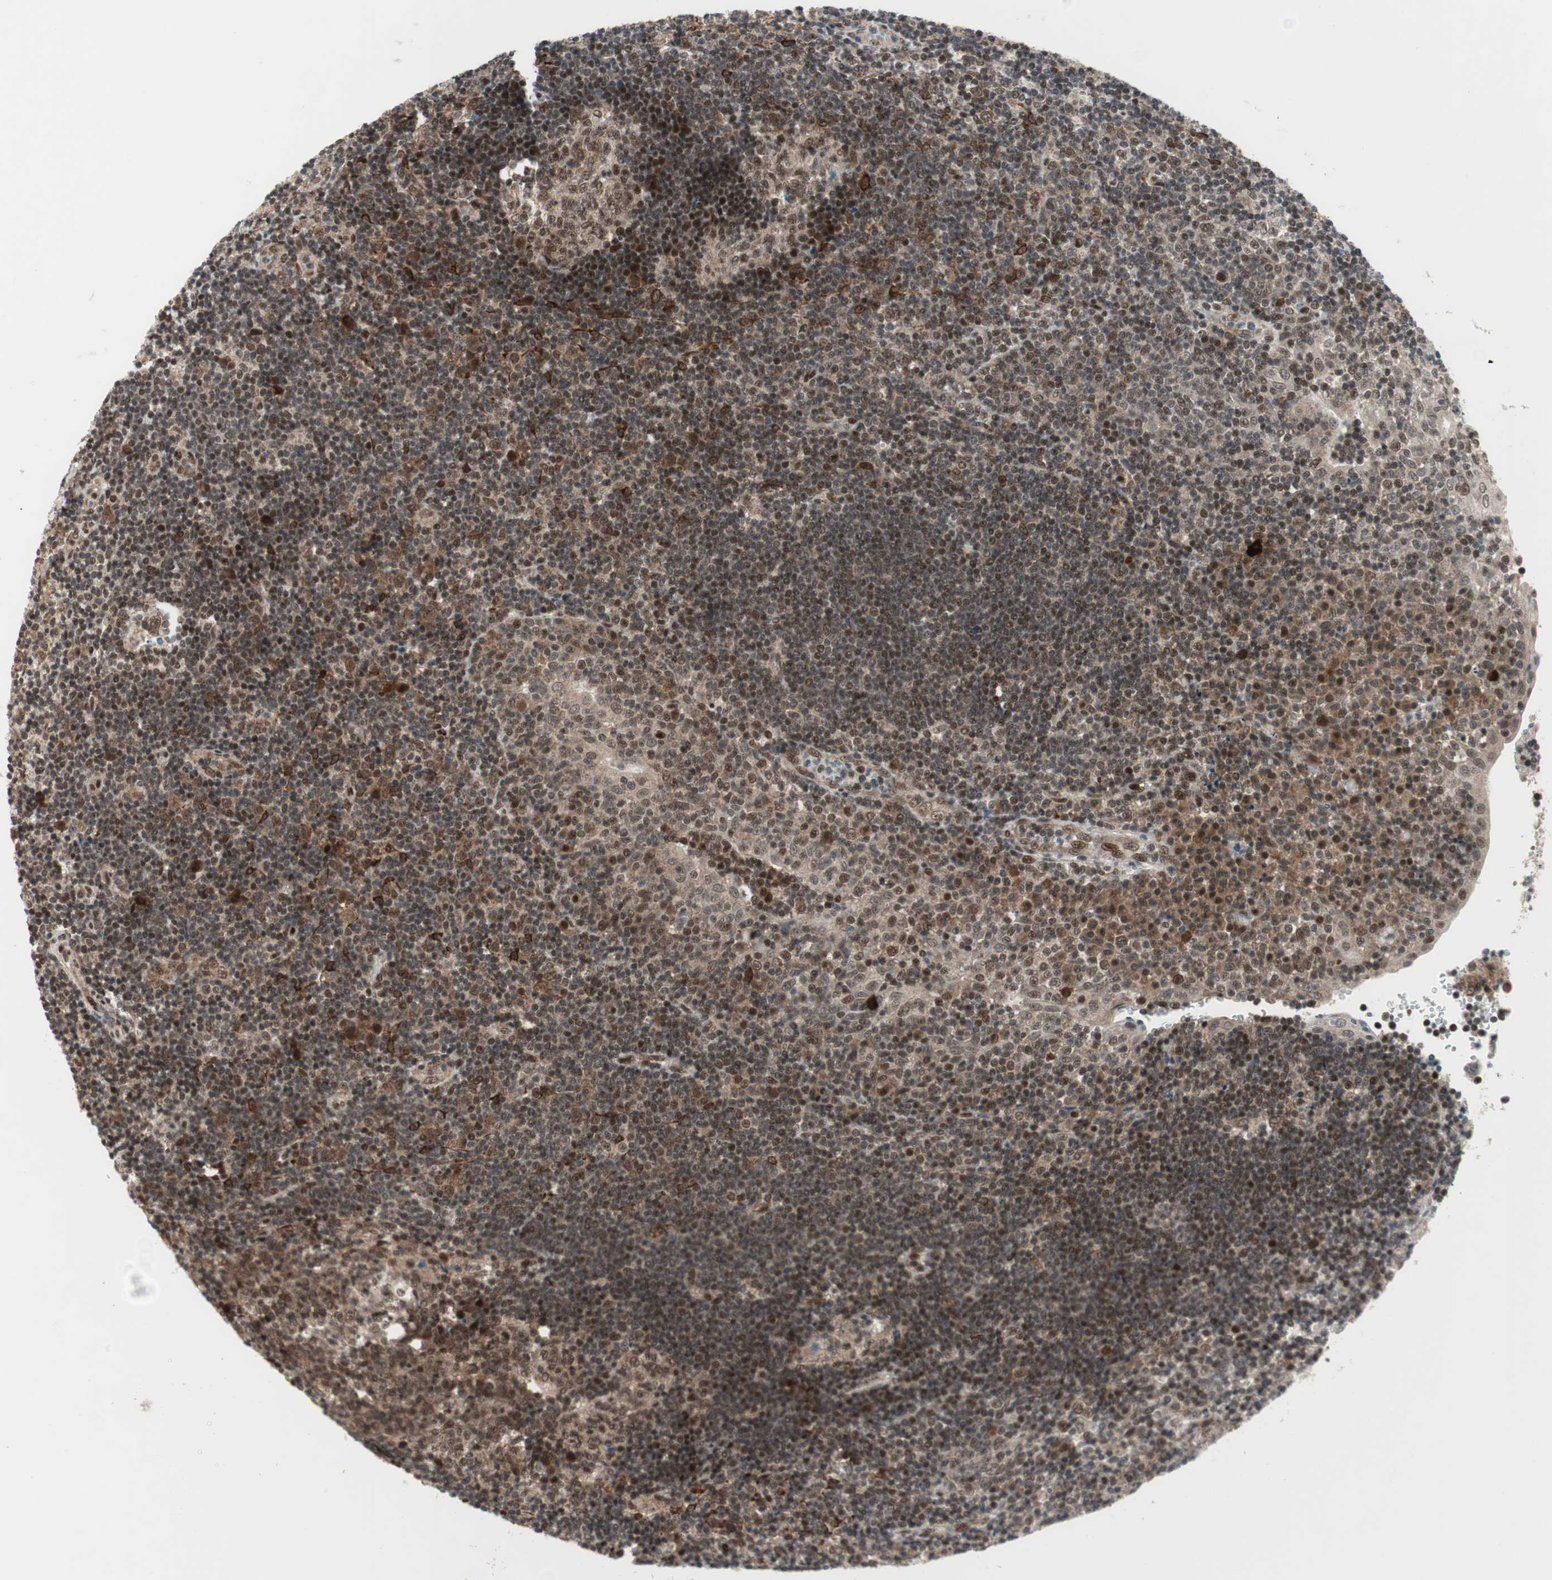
{"staining": {"intensity": "strong", "quantity": ">75%", "location": "nuclear"}, "tissue": "tonsil", "cell_type": "Germinal center cells", "image_type": "normal", "snomed": [{"axis": "morphology", "description": "Normal tissue, NOS"}, {"axis": "topography", "description": "Tonsil"}], "caption": "Benign tonsil demonstrates strong nuclear expression in approximately >75% of germinal center cells.", "gene": "TCF12", "patient": {"sex": "female", "age": 40}}